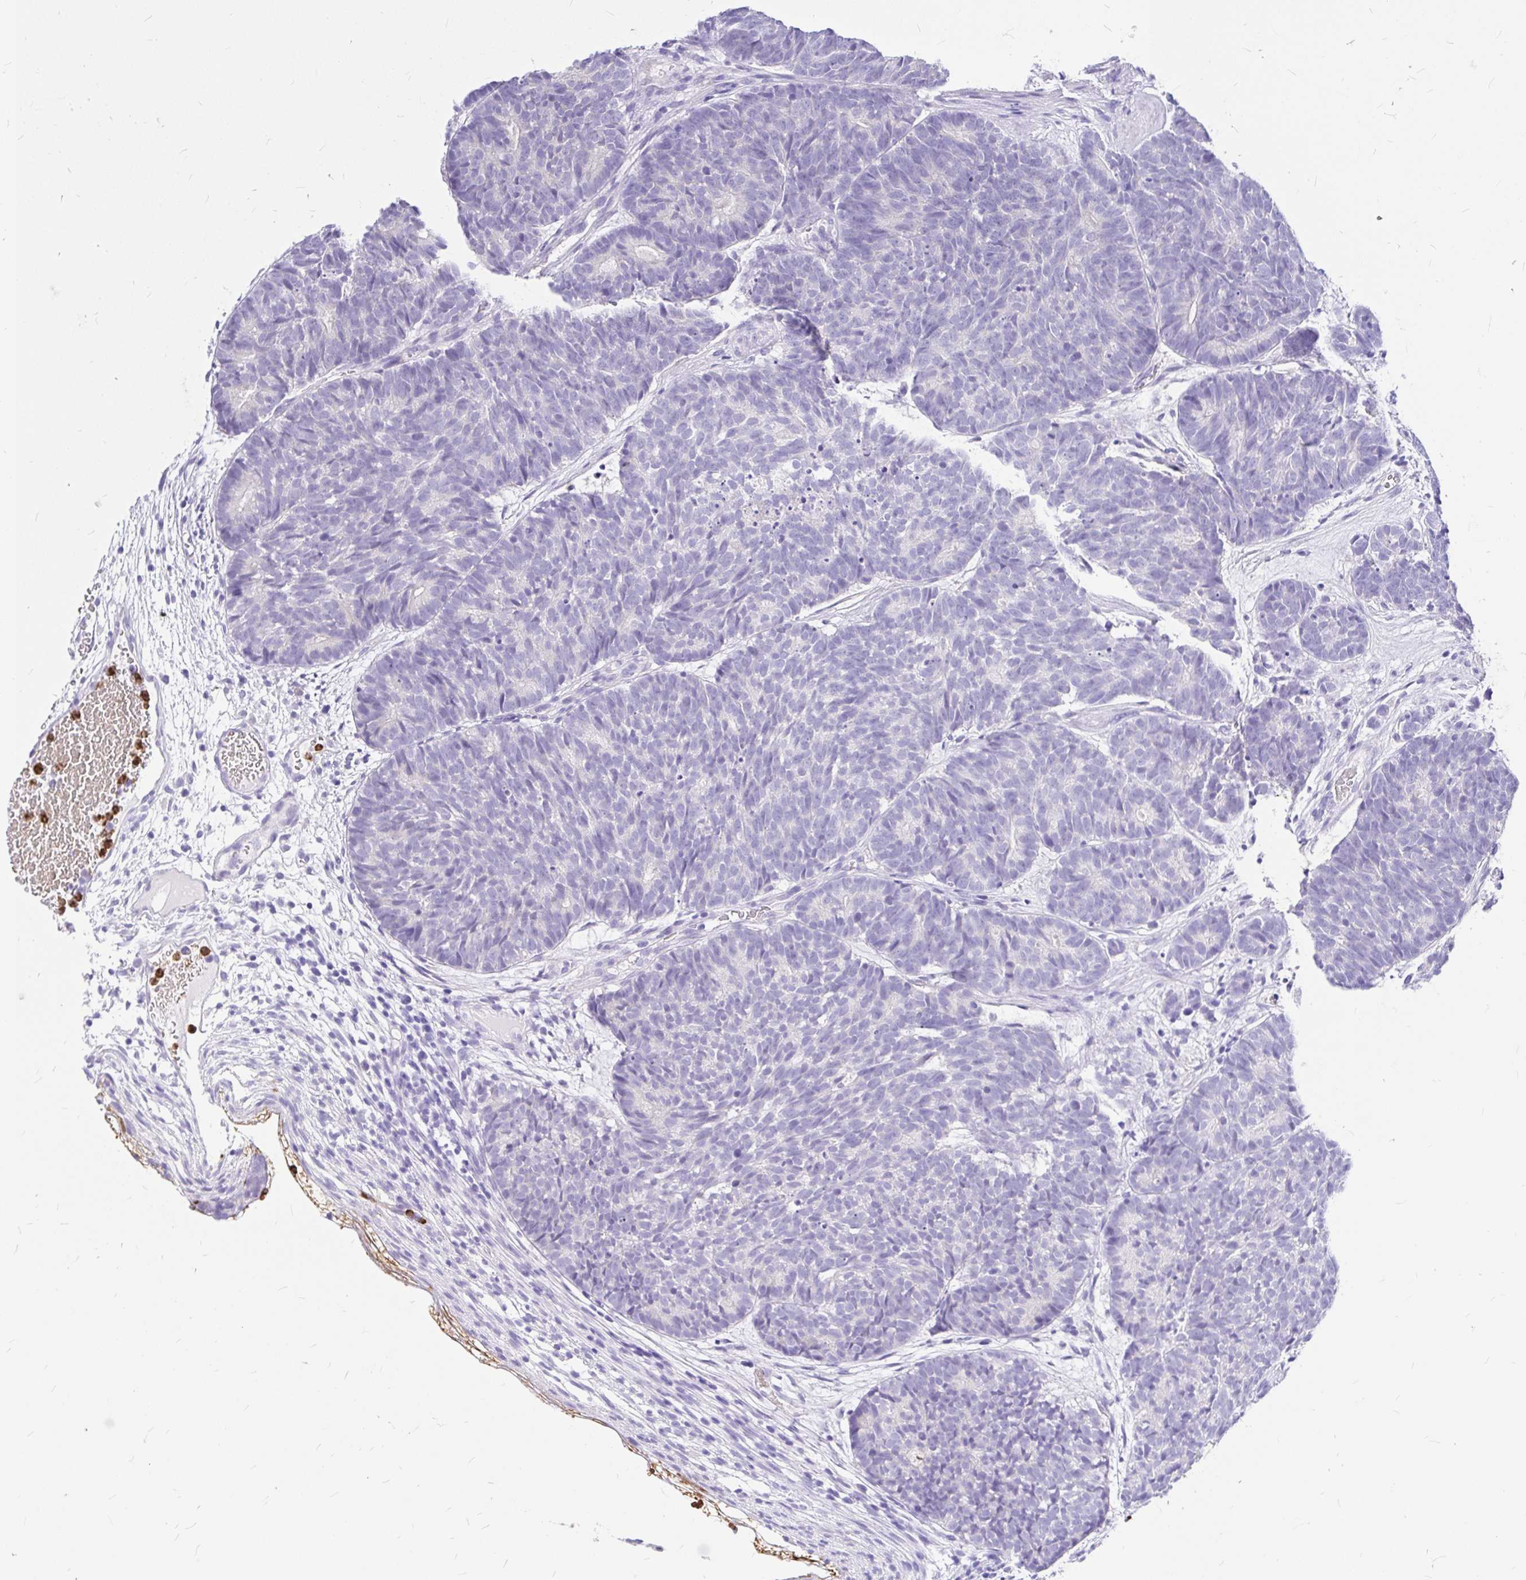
{"staining": {"intensity": "negative", "quantity": "none", "location": "none"}, "tissue": "head and neck cancer", "cell_type": "Tumor cells", "image_type": "cancer", "snomed": [{"axis": "morphology", "description": "Adenocarcinoma, NOS"}, {"axis": "topography", "description": "Head-Neck"}], "caption": "This micrograph is of adenocarcinoma (head and neck) stained with immunohistochemistry to label a protein in brown with the nuclei are counter-stained blue. There is no positivity in tumor cells. (DAB IHC visualized using brightfield microscopy, high magnification).", "gene": "CLEC1B", "patient": {"sex": "female", "age": 81}}